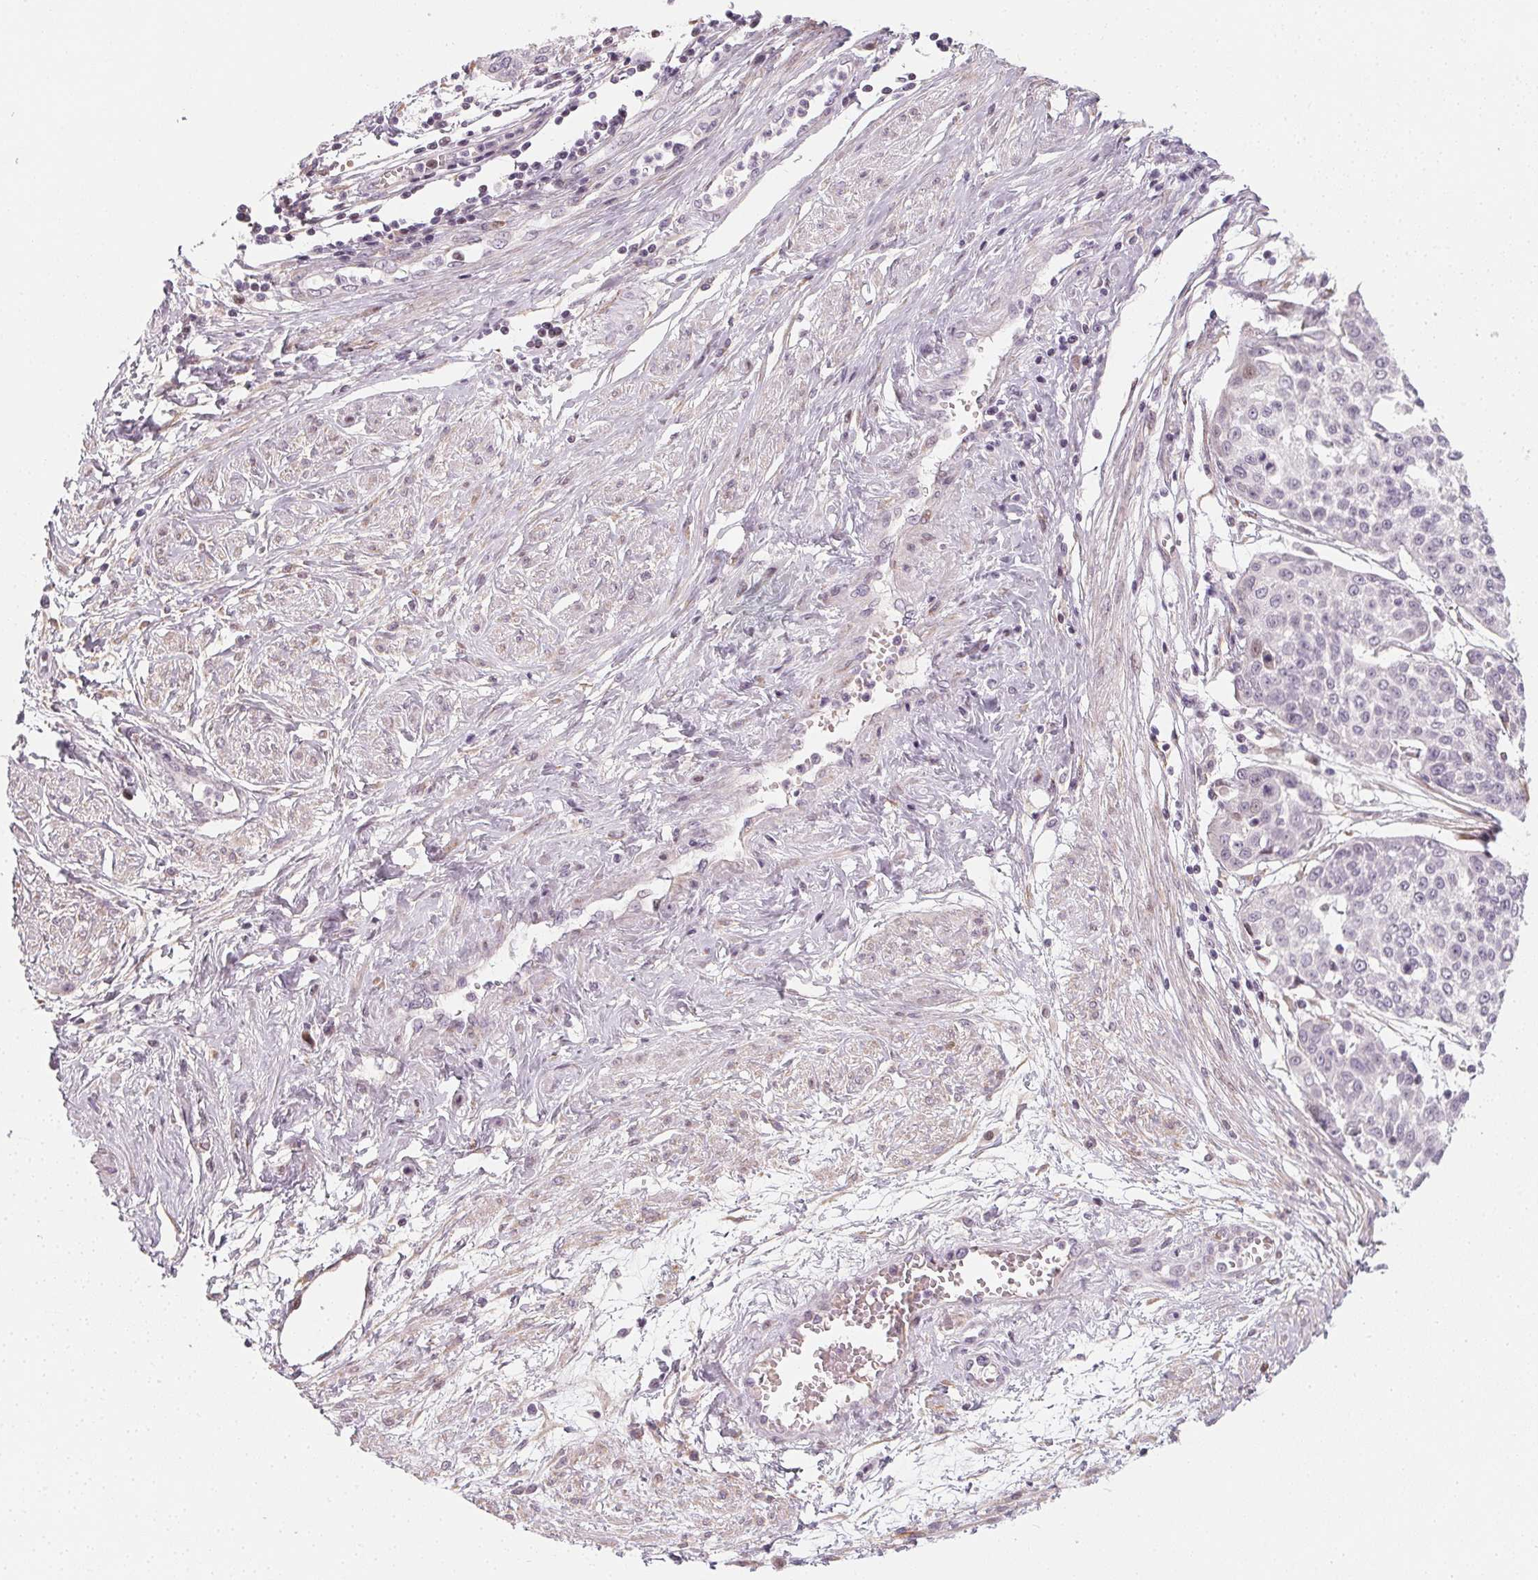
{"staining": {"intensity": "negative", "quantity": "none", "location": "none"}, "tissue": "cervical cancer", "cell_type": "Tumor cells", "image_type": "cancer", "snomed": [{"axis": "morphology", "description": "Squamous cell carcinoma, NOS"}, {"axis": "topography", "description": "Cervix"}], "caption": "Cervical cancer (squamous cell carcinoma) was stained to show a protein in brown. There is no significant expression in tumor cells.", "gene": "CCDC96", "patient": {"sex": "female", "age": 34}}